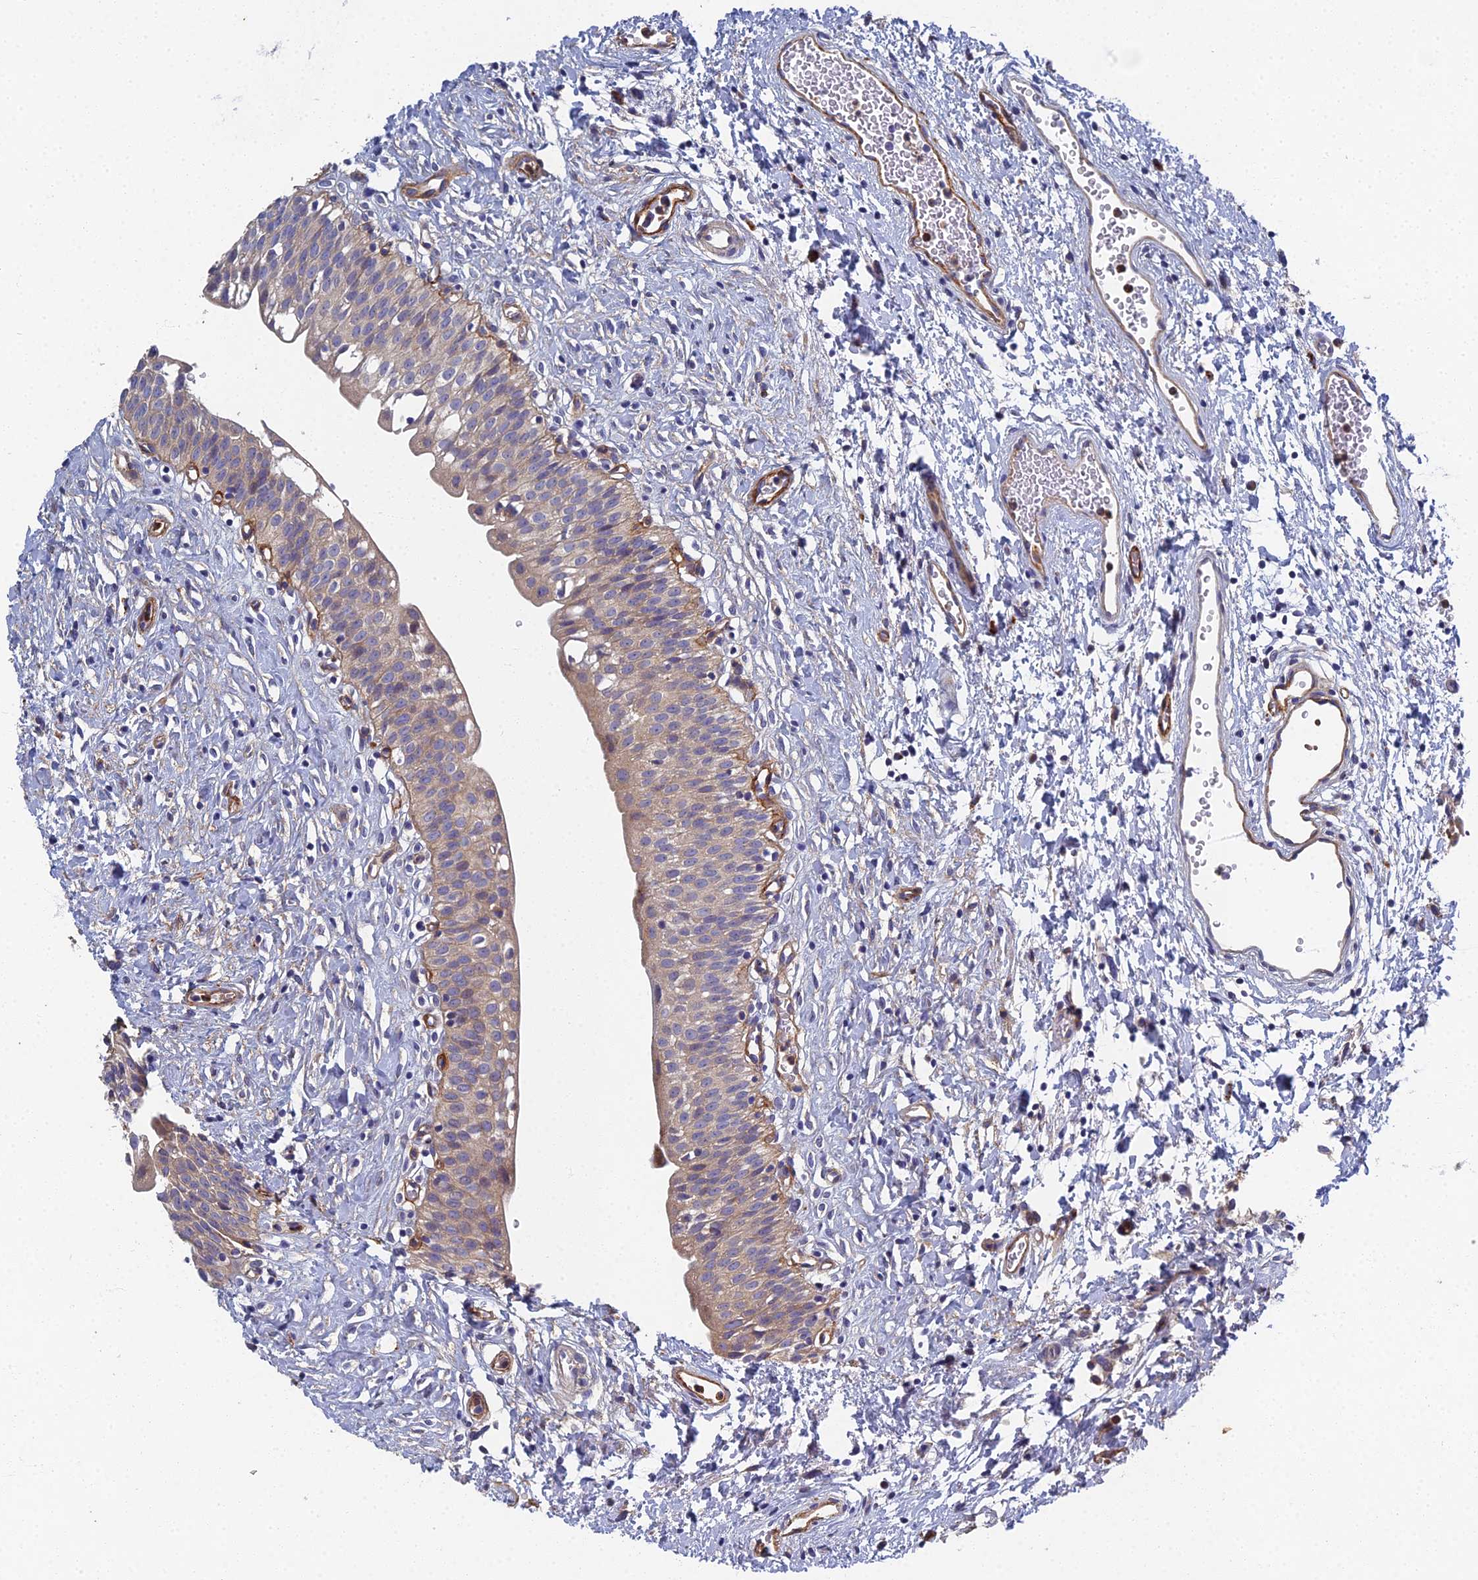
{"staining": {"intensity": "weak", "quantity": "25%-75%", "location": "cytoplasmic/membranous"}, "tissue": "urinary bladder", "cell_type": "Urothelial cells", "image_type": "normal", "snomed": [{"axis": "morphology", "description": "Normal tissue, NOS"}, {"axis": "topography", "description": "Urinary bladder"}], "caption": "Approximately 25%-75% of urothelial cells in benign urinary bladder exhibit weak cytoplasmic/membranous protein staining as visualized by brown immunohistochemical staining.", "gene": "RNASEK", "patient": {"sex": "male", "age": 51}}